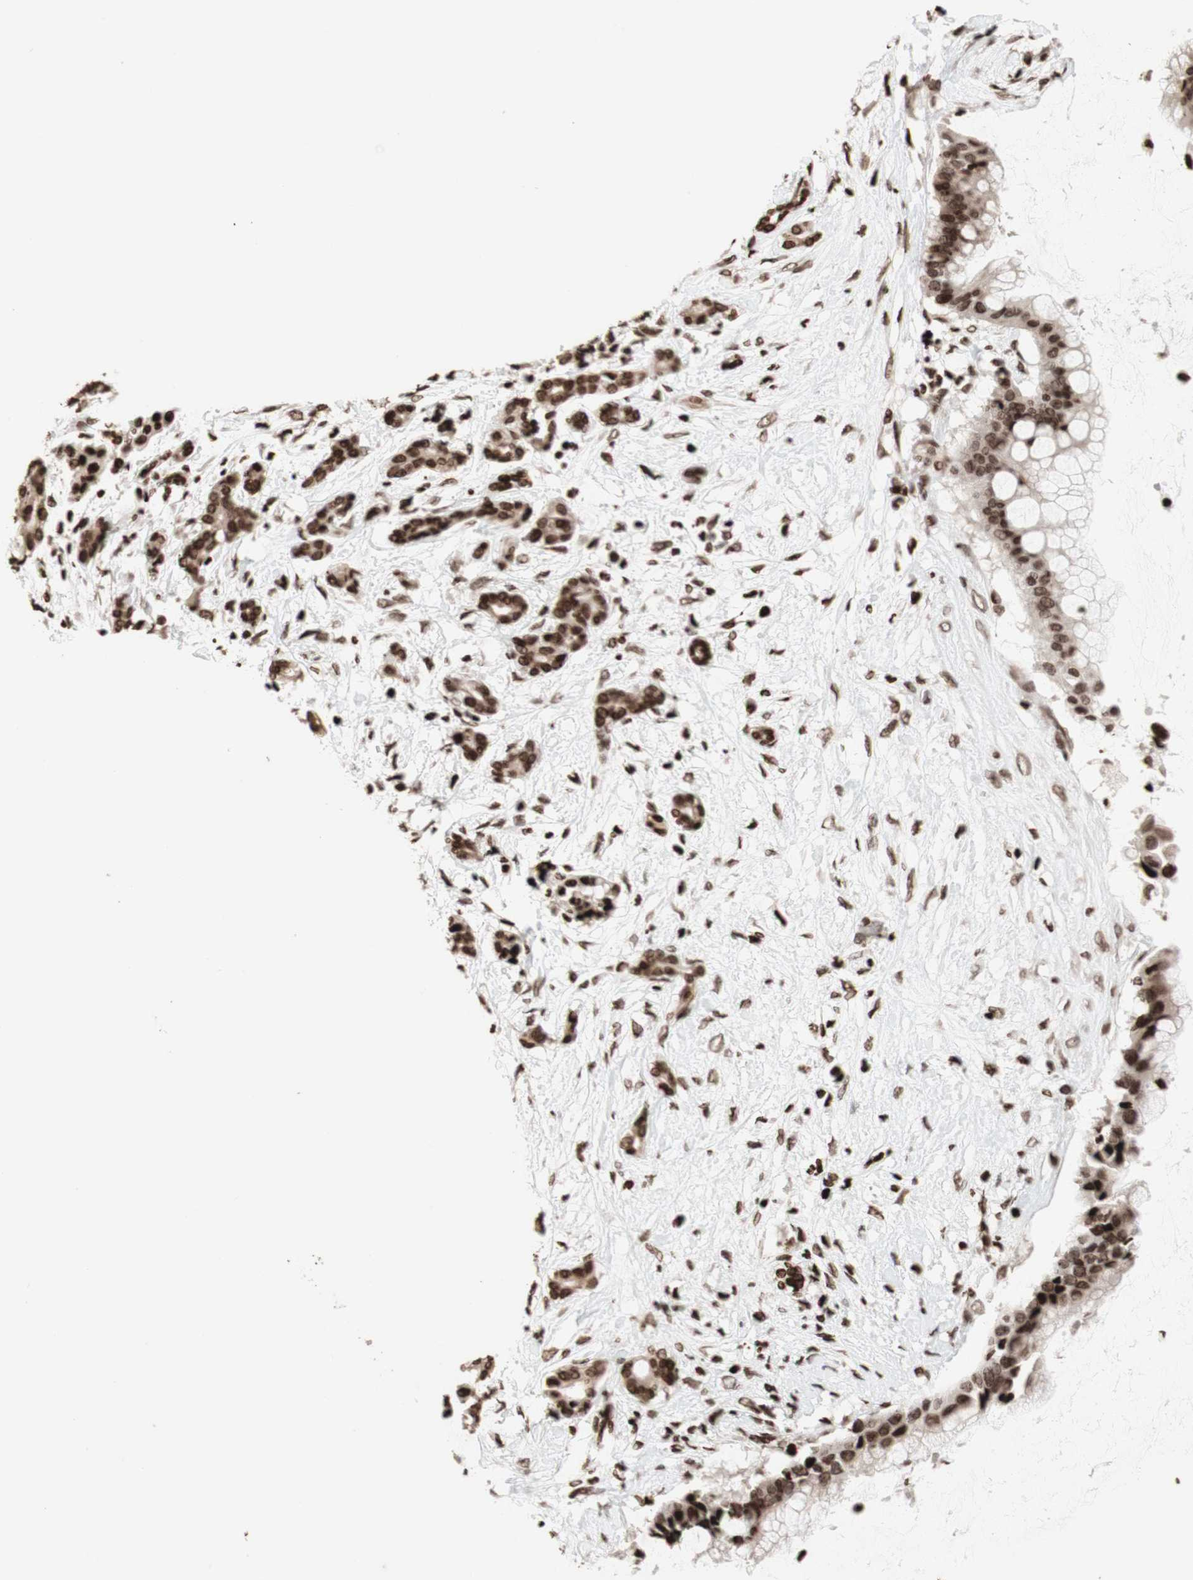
{"staining": {"intensity": "strong", "quantity": ">75%", "location": "nuclear"}, "tissue": "pancreatic cancer", "cell_type": "Tumor cells", "image_type": "cancer", "snomed": [{"axis": "morphology", "description": "Adenocarcinoma, NOS"}, {"axis": "topography", "description": "Pancreas"}], "caption": "Protein expression analysis of human adenocarcinoma (pancreatic) reveals strong nuclear staining in about >75% of tumor cells. (DAB = brown stain, brightfield microscopy at high magnification).", "gene": "NCAPD2", "patient": {"sex": "male", "age": 41}}